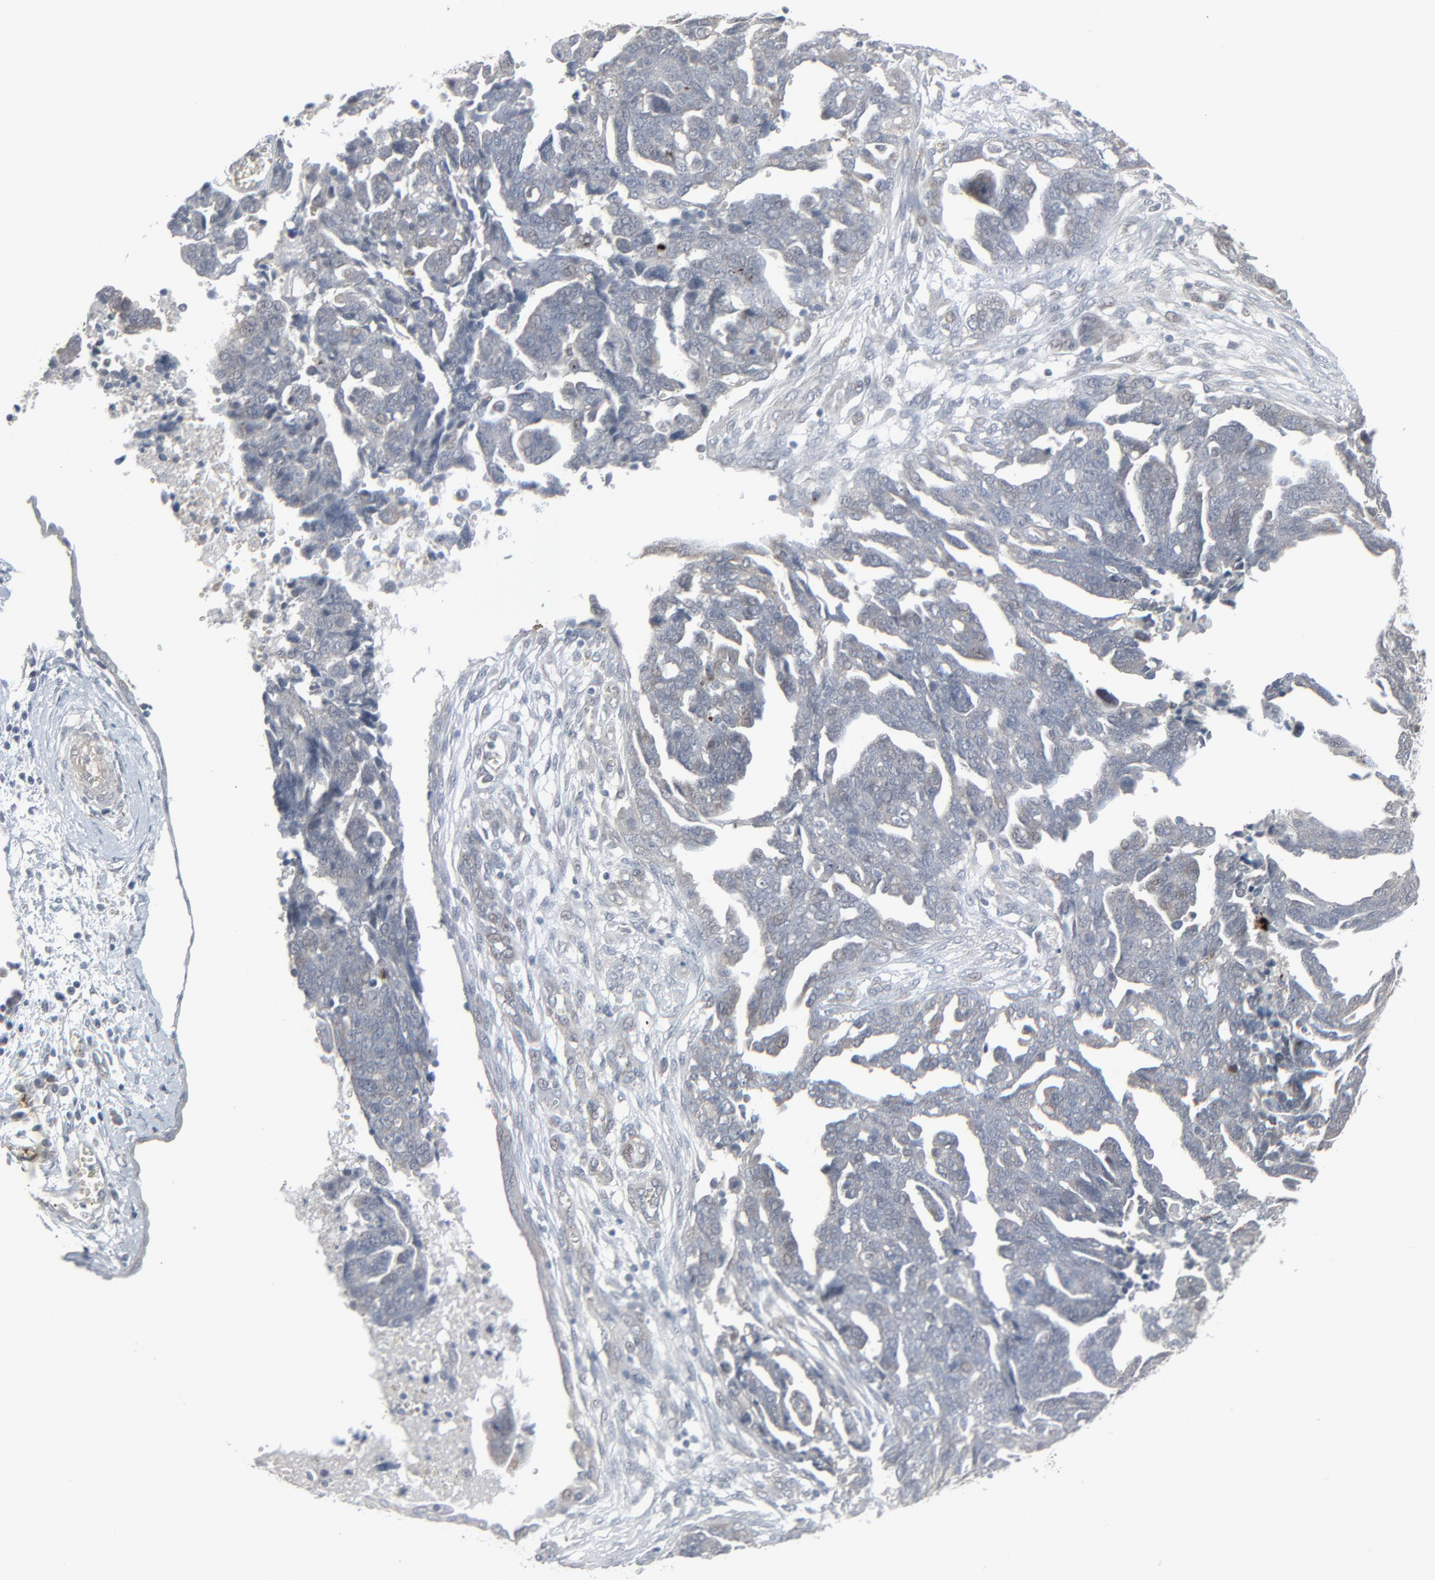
{"staining": {"intensity": "weak", "quantity": "<25%", "location": "cytoplasmic/membranous"}, "tissue": "ovarian cancer", "cell_type": "Tumor cells", "image_type": "cancer", "snomed": [{"axis": "morphology", "description": "Normal tissue, NOS"}, {"axis": "morphology", "description": "Cystadenocarcinoma, serous, NOS"}, {"axis": "topography", "description": "Fallopian tube"}, {"axis": "topography", "description": "Ovary"}], "caption": "Immunohistochemical staining of serous cystadenocarcinoma (ovarian) reveals no significant staining in tumor cells.", "gene": "NEUROD1", "patient": {"sex": "female", "age": 56}}